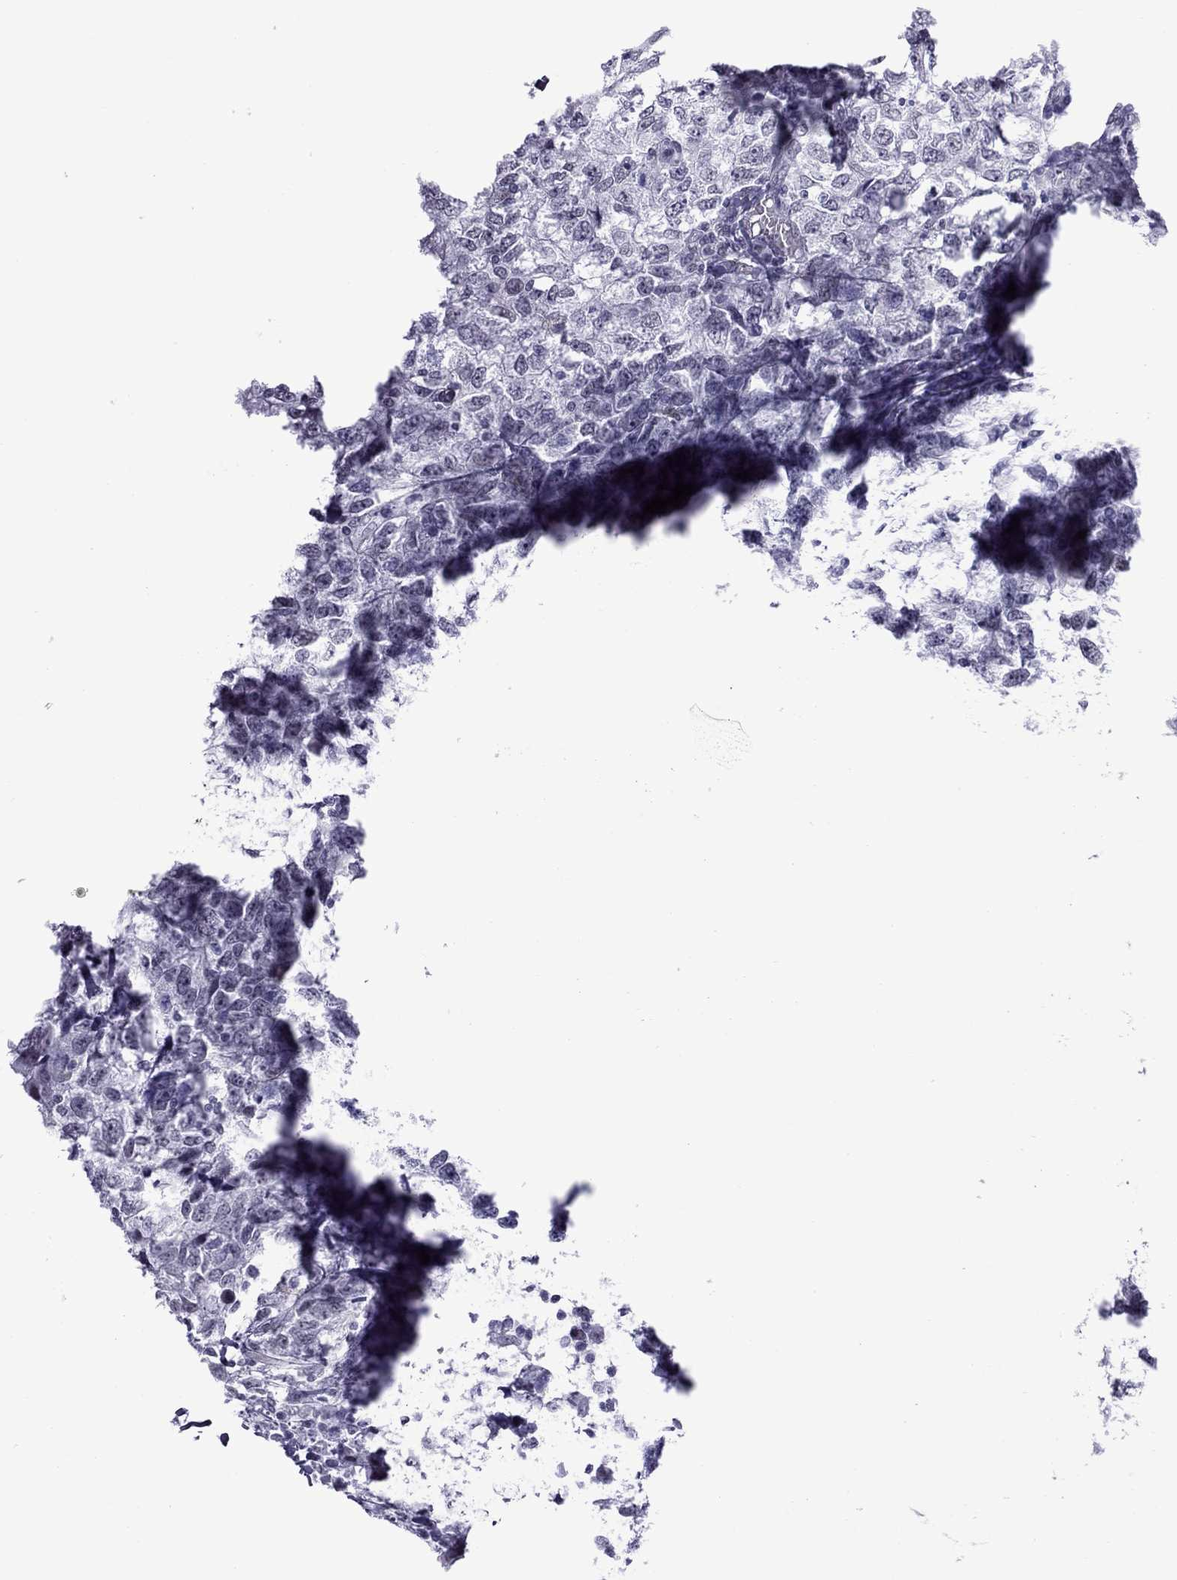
{"staining": {"intensity": "negative", "quantity": "none", "location": "none"}, "tissue": "breast cancer", "cell_type": "Tumor cells", "image_type": "cancer", "snomed": [{"axis": "morphology", "description": "Duct carcinoma"}, {"axis": "topography", "description": "Breast"}], "caption": "An immunohistochemistry micrograph of breast cancer is shown. There is no staining in tumor cells of breast cancer.", "gene": "ZNF646", "patient": {"sex": "female", "age": 30}}